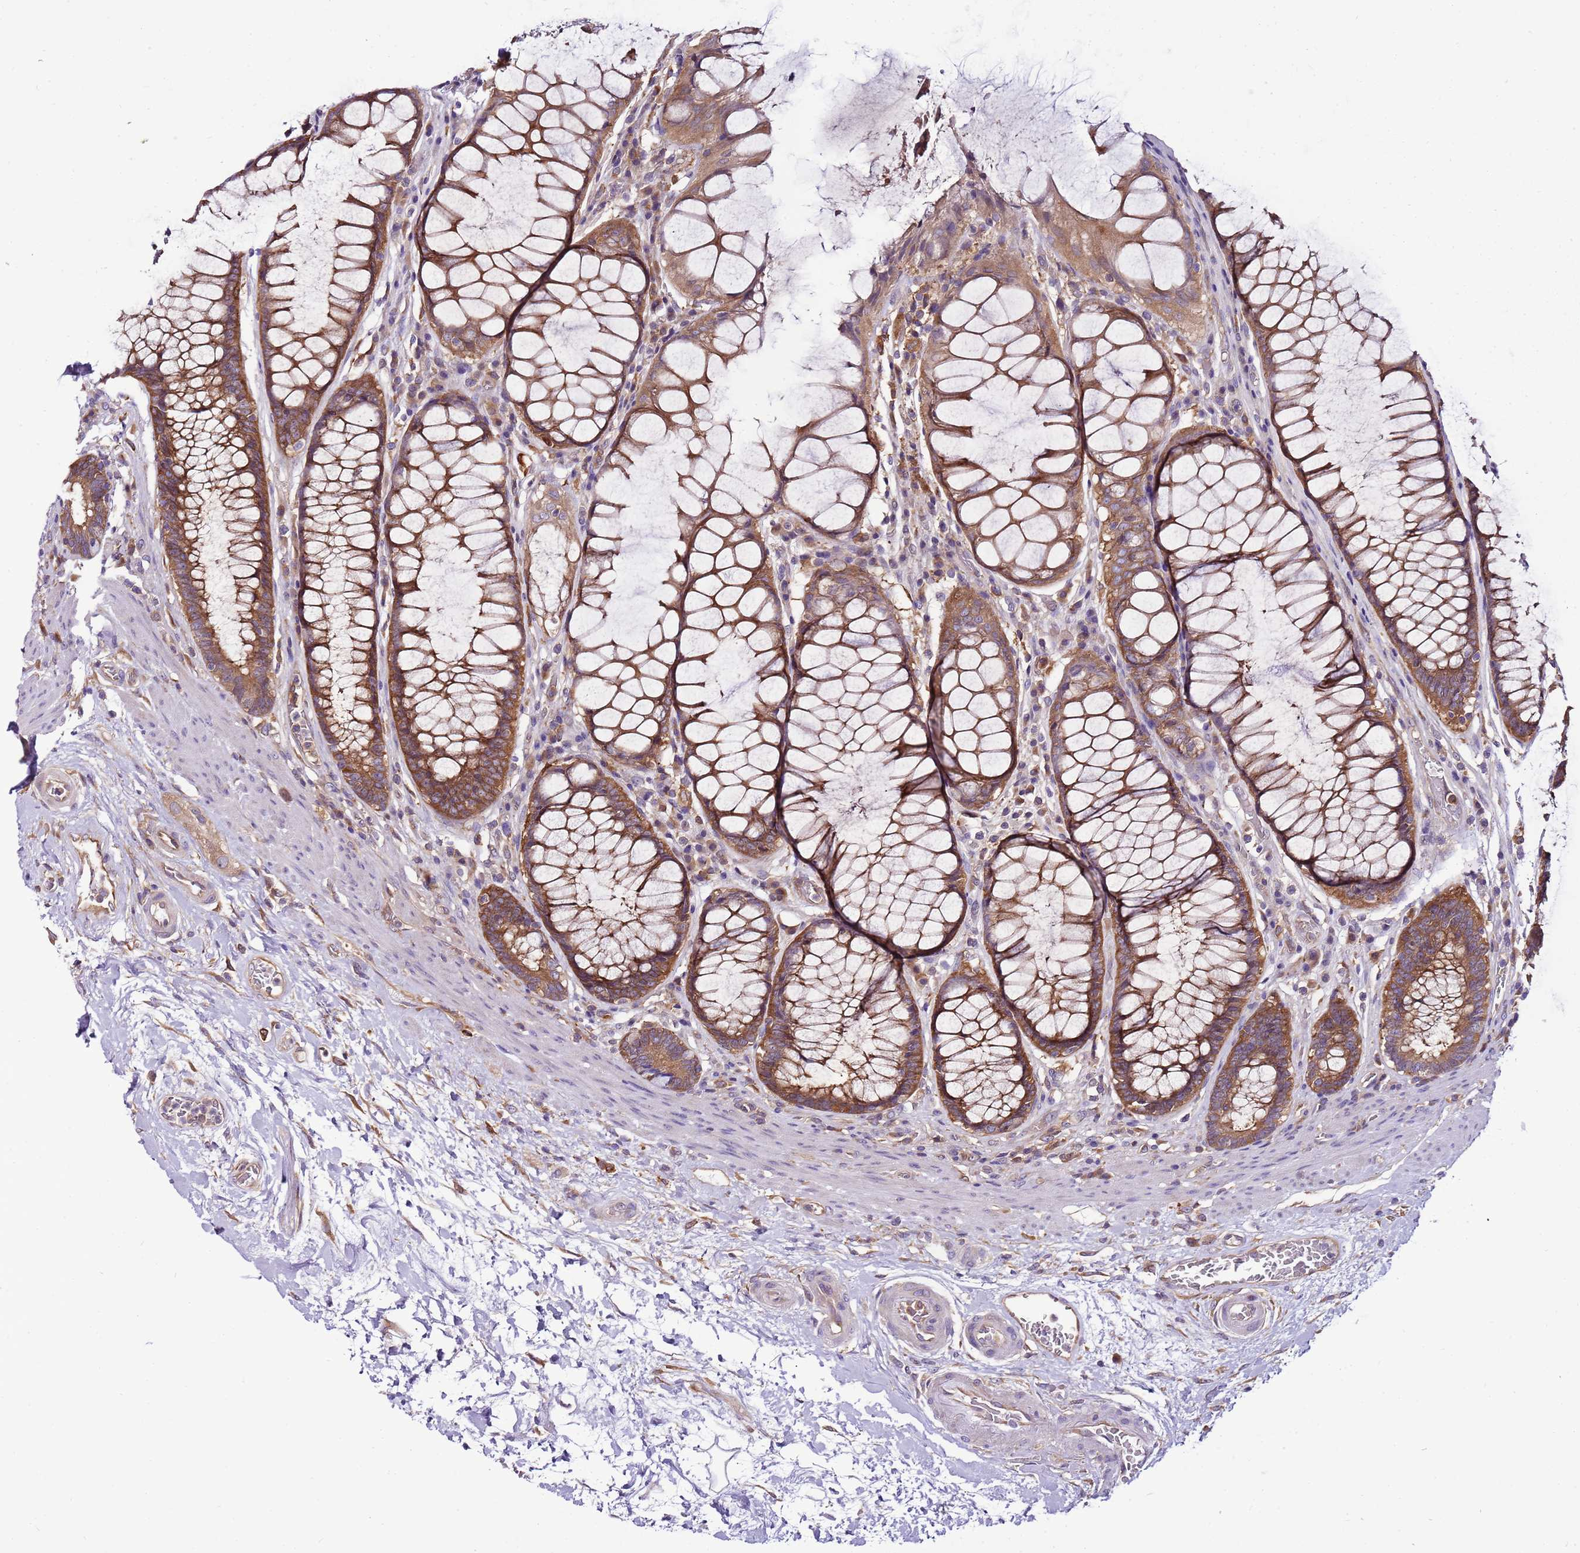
{"staining": {"intensity": "moderate", "quantity": ">75%", "location": "cytoplasmic/membranous"}, "tissue": "rectum", "cell_type": "Glandular cells", "image_type": "normal", "snomed": [{"axis": "morphology", "description": "Normal tissue, NOS"}, {"axis": "topography", "description": "Rectum"}], "caption": "Approximately >75% of glandular cells in unremarkable rectum demonstrate moderate cytoplasmic/membranous protein staining as visualized by brown immunohistochemical staining.", "gene": "ATXN2L", "patient": {"sex": "male", "age": 64}}